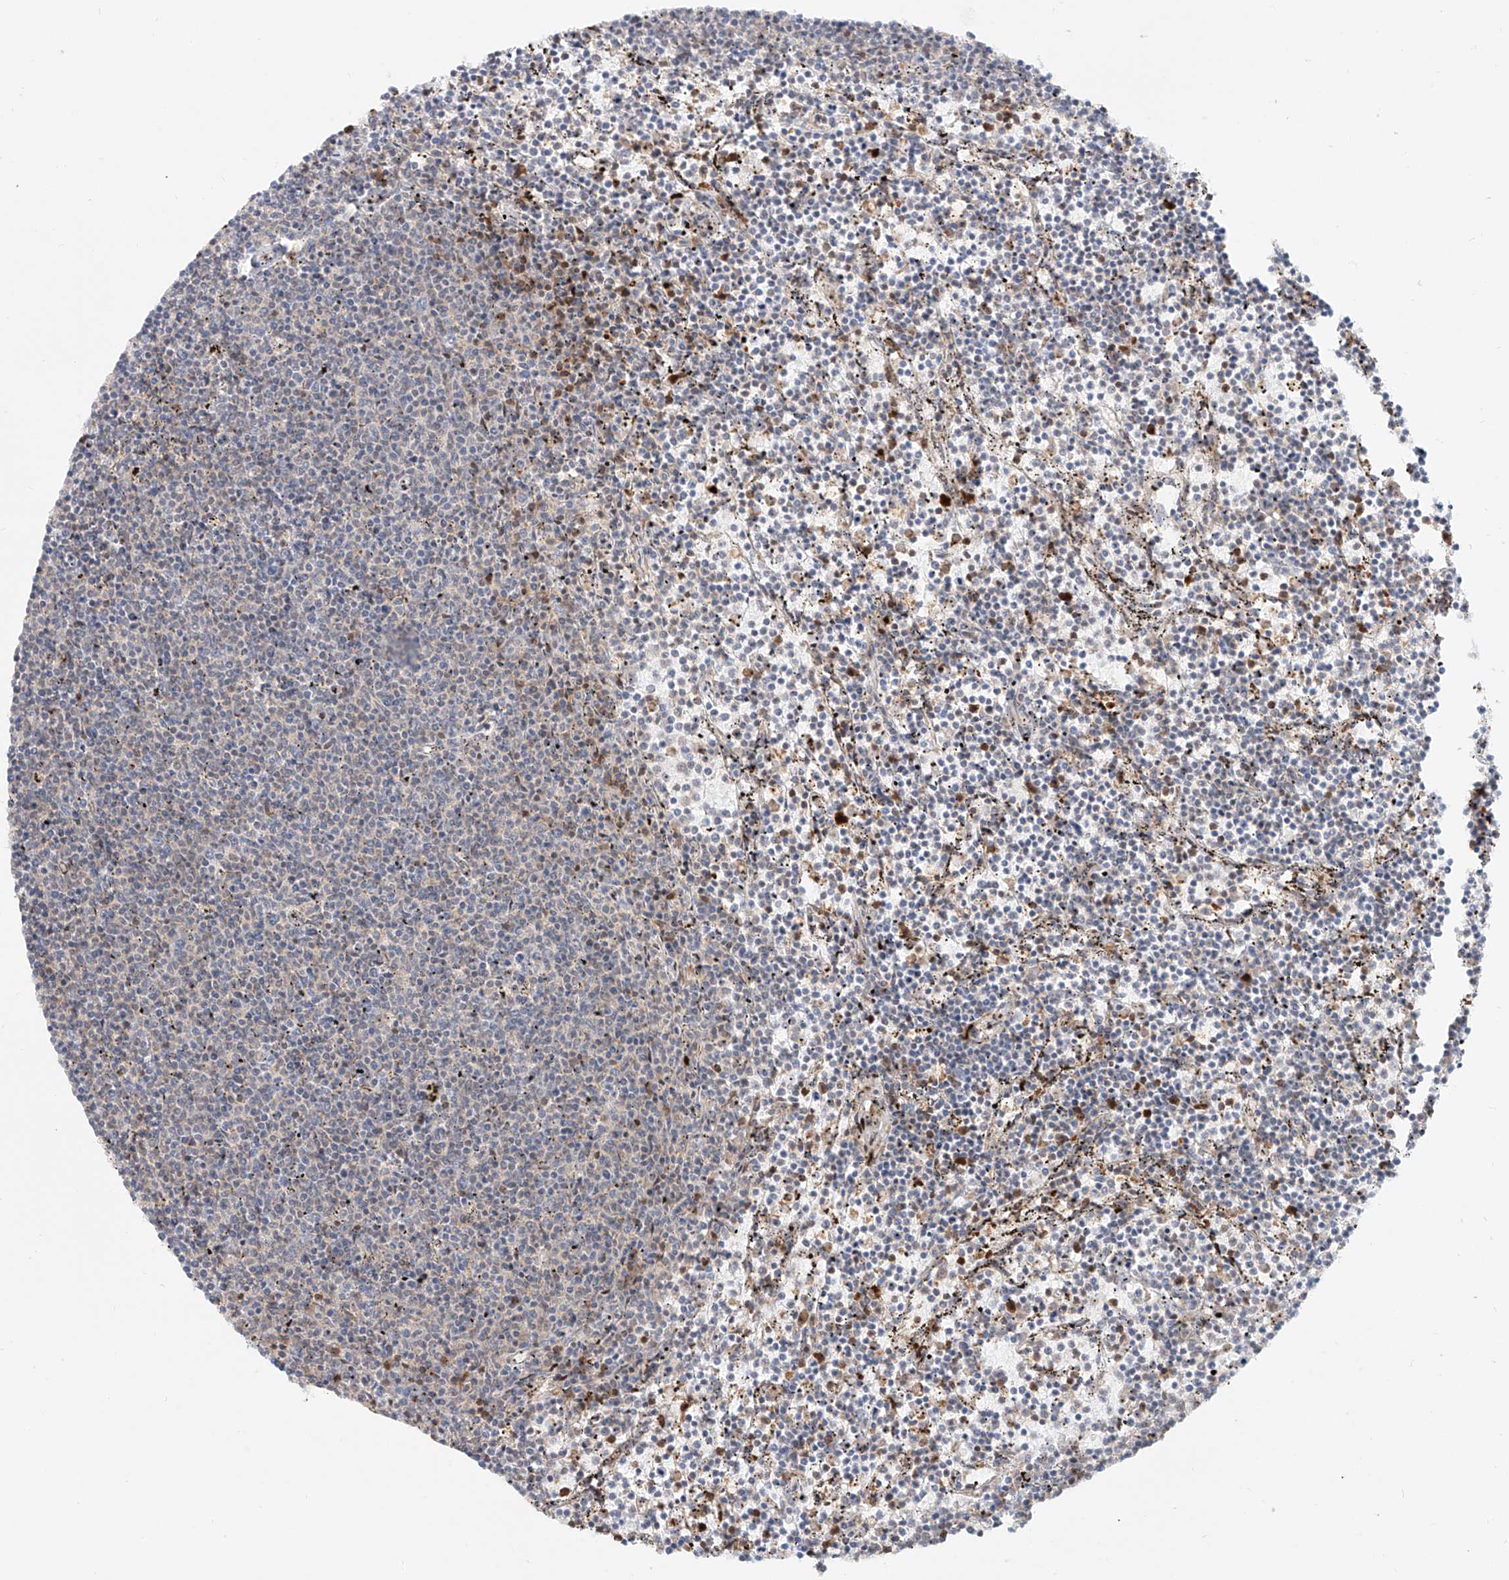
{"staining": {"intensity": "negative", "quantity": "none", "location": "none"}, "tissue": "lymphoma", "cell_type": "Tumor cells", "image_type": "cancer", "snomed": [{"axis": "morphology", "description": "Malignant lymphoma, non-Hodgkin's type, Low grade"}, {"axis": "topography", "description": "Spleen"}], "caption": "The immunohistochemistry (IHC) micrograph has no significant staining in tumor cells of lymphoma tissue.", "gene": "DZIP1L", "patient": {"sex": "female", "age": 50}}